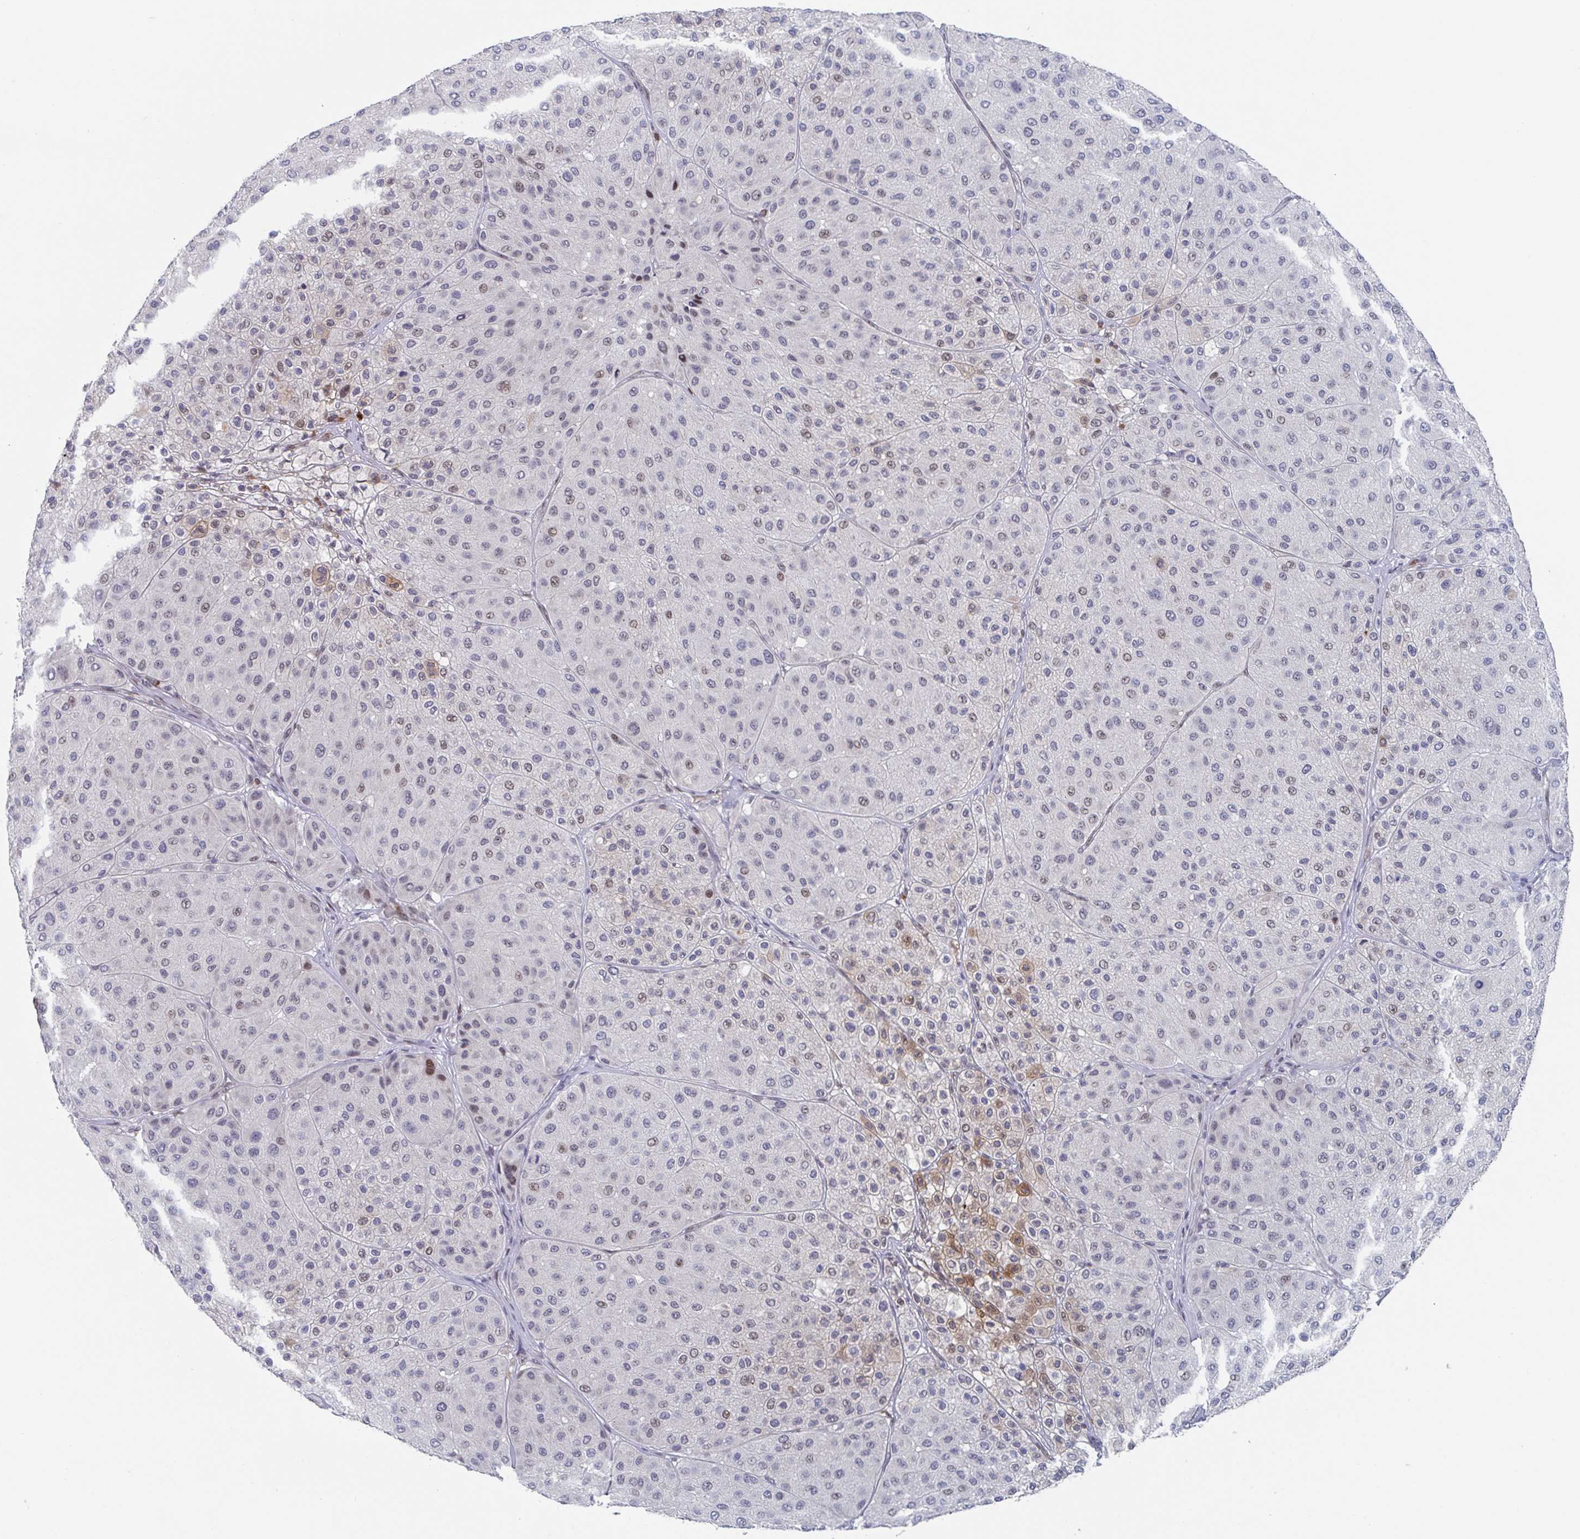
{"staining": {"intensity": "moderate", "quantity": "<25%", "location": "nuclear"}, "tissue": "melanoma", "cell_type": "Tumor cells", "image_type": "cancer", "snomed": [{"axis": "morphology", "description": "Malignant melanoma, Metastatic site"}, {"axis": "topography", "description": "Smooth muscle"}], "caption": "Protein staining exhibits moderate nuclear staining in approximately <25% of tumor cells in malignant melanoma (metastatic site).", "gene": "RNF212", "patient": {"sex": "male", "age": 41}}